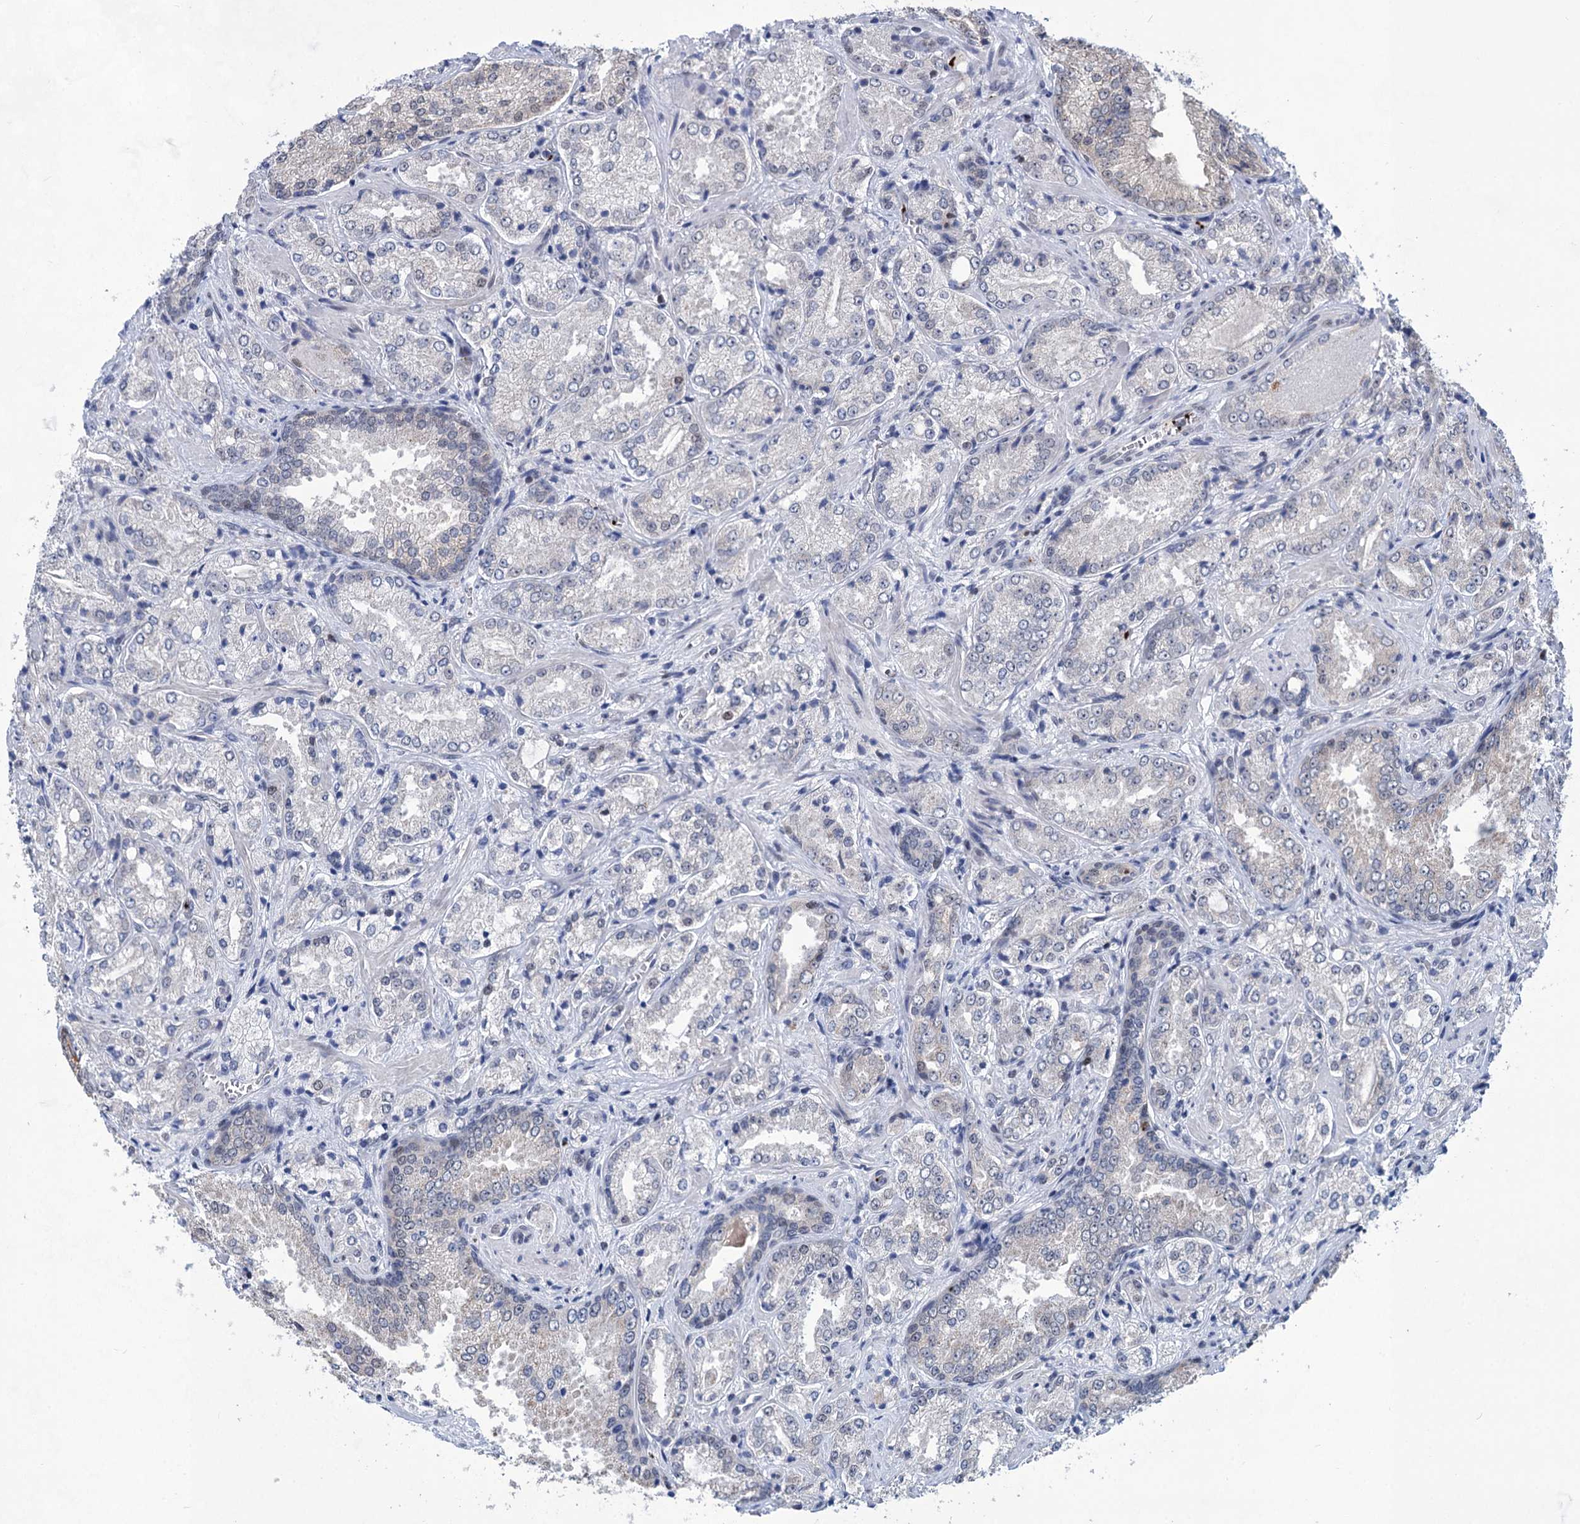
{"staining": {"intensity": "moderate", "quantity": "<25%", "location": "nuclear"}, "tissue": "prostate cancer", "cell_type": "Tumor cells", "image_type": "cancer", "snomed": [{"axis": "morphology", "description": "Adenocarcinoma, Low grade"}, {"axis": "topography", "description": "Prostate"}], "caption": "Prostate adenocarcinoma (low-grade) was stained to show a protein in brown. There is low levels of moderate nuclear positivity in about <25% of tumor cells. (DAB (3,3'-diaminobenzidine) IHC, brown staining for protein, blue staining for nuclei).", "gene": "MON2", "patient": {"sex": "male", "age": 74}}